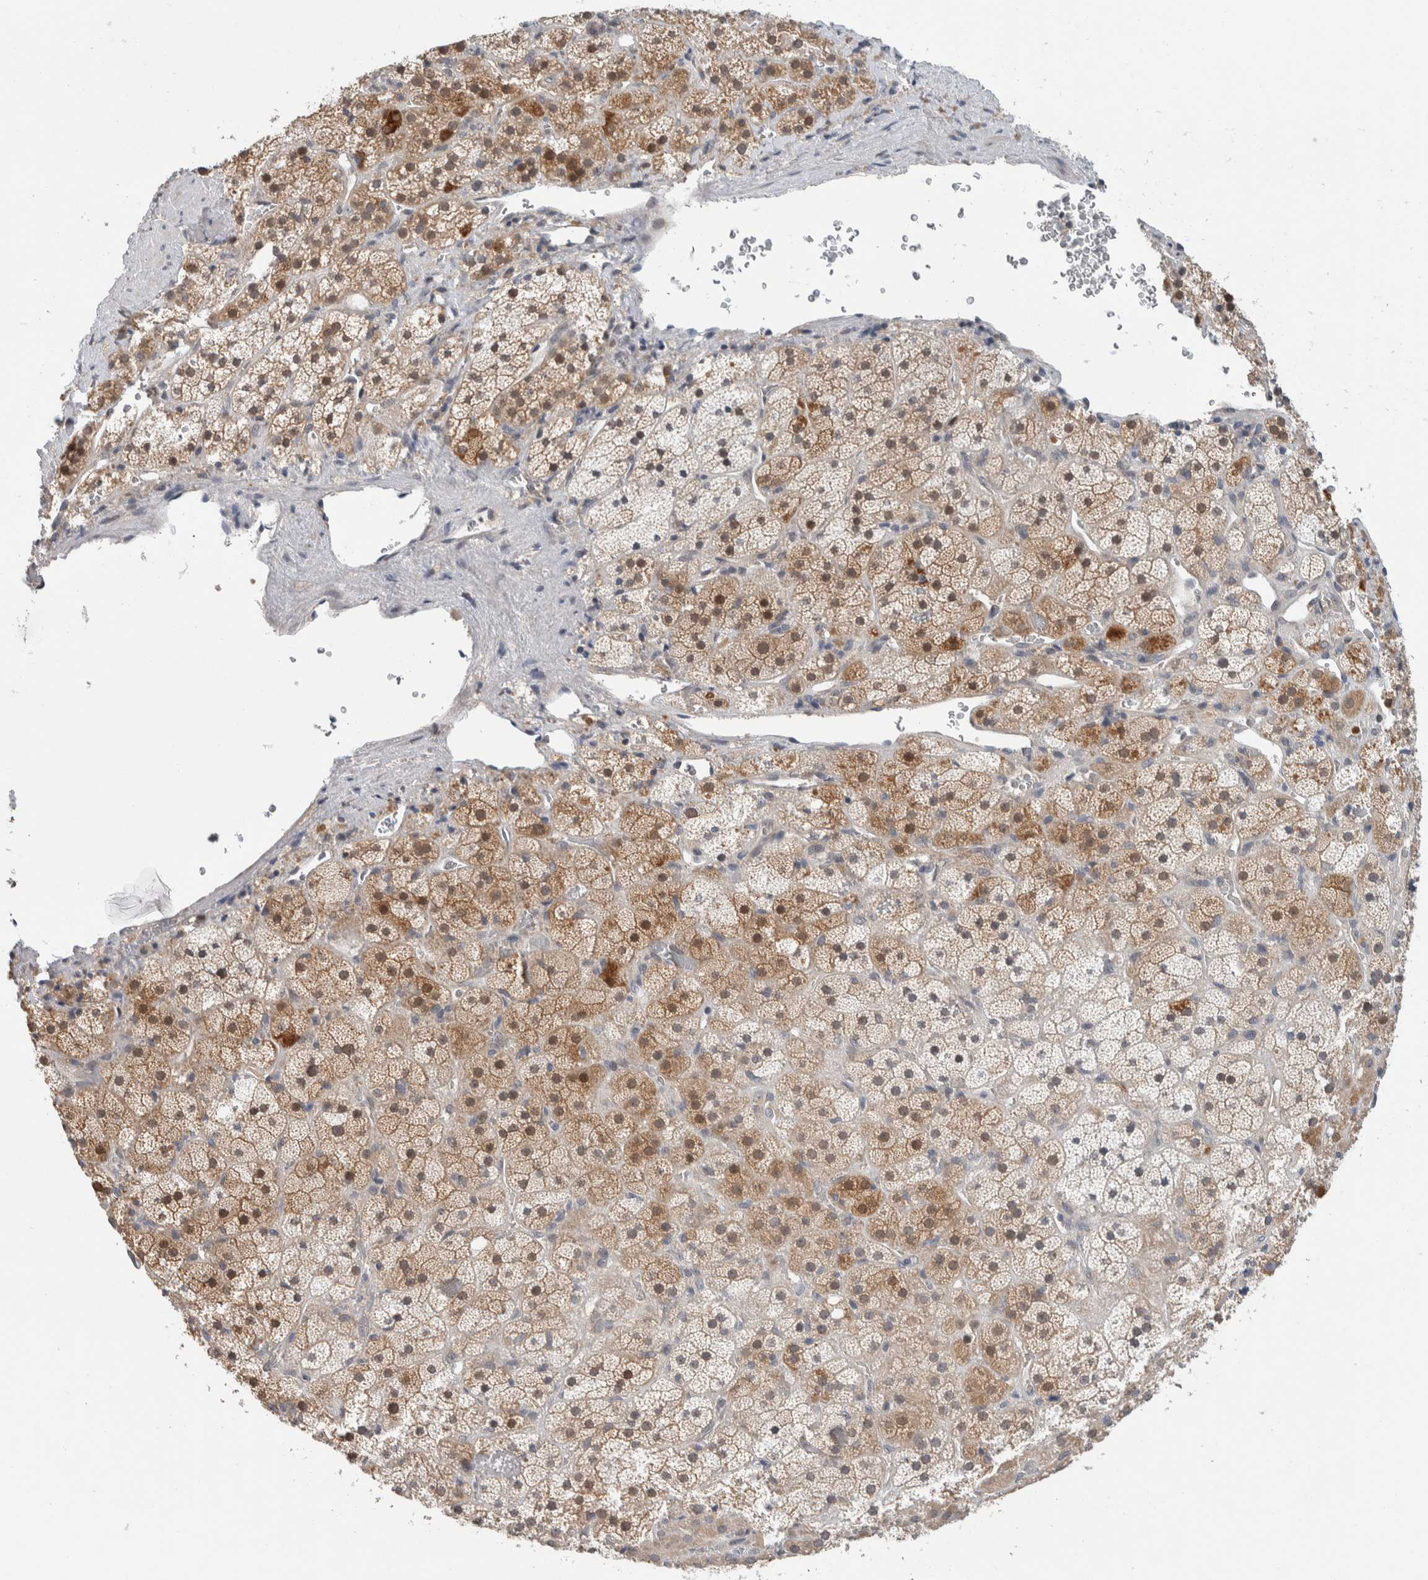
{"staining": {"intensity": "moderate", "quantity": ">75%", "location": "cytoplasmic/membranous,nuclear"}, "tissue": "adrenal gland", "cell_type": "Glandular cells", "image_type": "normal", "snomed": [{"axis": "morphology", "description": "Normal tissue, NOS"}, {"axis": "topography", "description": "Adrenal gland"}], "caption": "Approximately >75% of glandular cells in normal adrenal gland reveal moderate cytoplasmic/membranous,nuclear protein staining as visualized by brown immunohistochemical staining.", "gene": "SHPK", "patient": {"sex": "male", "age": 57}}